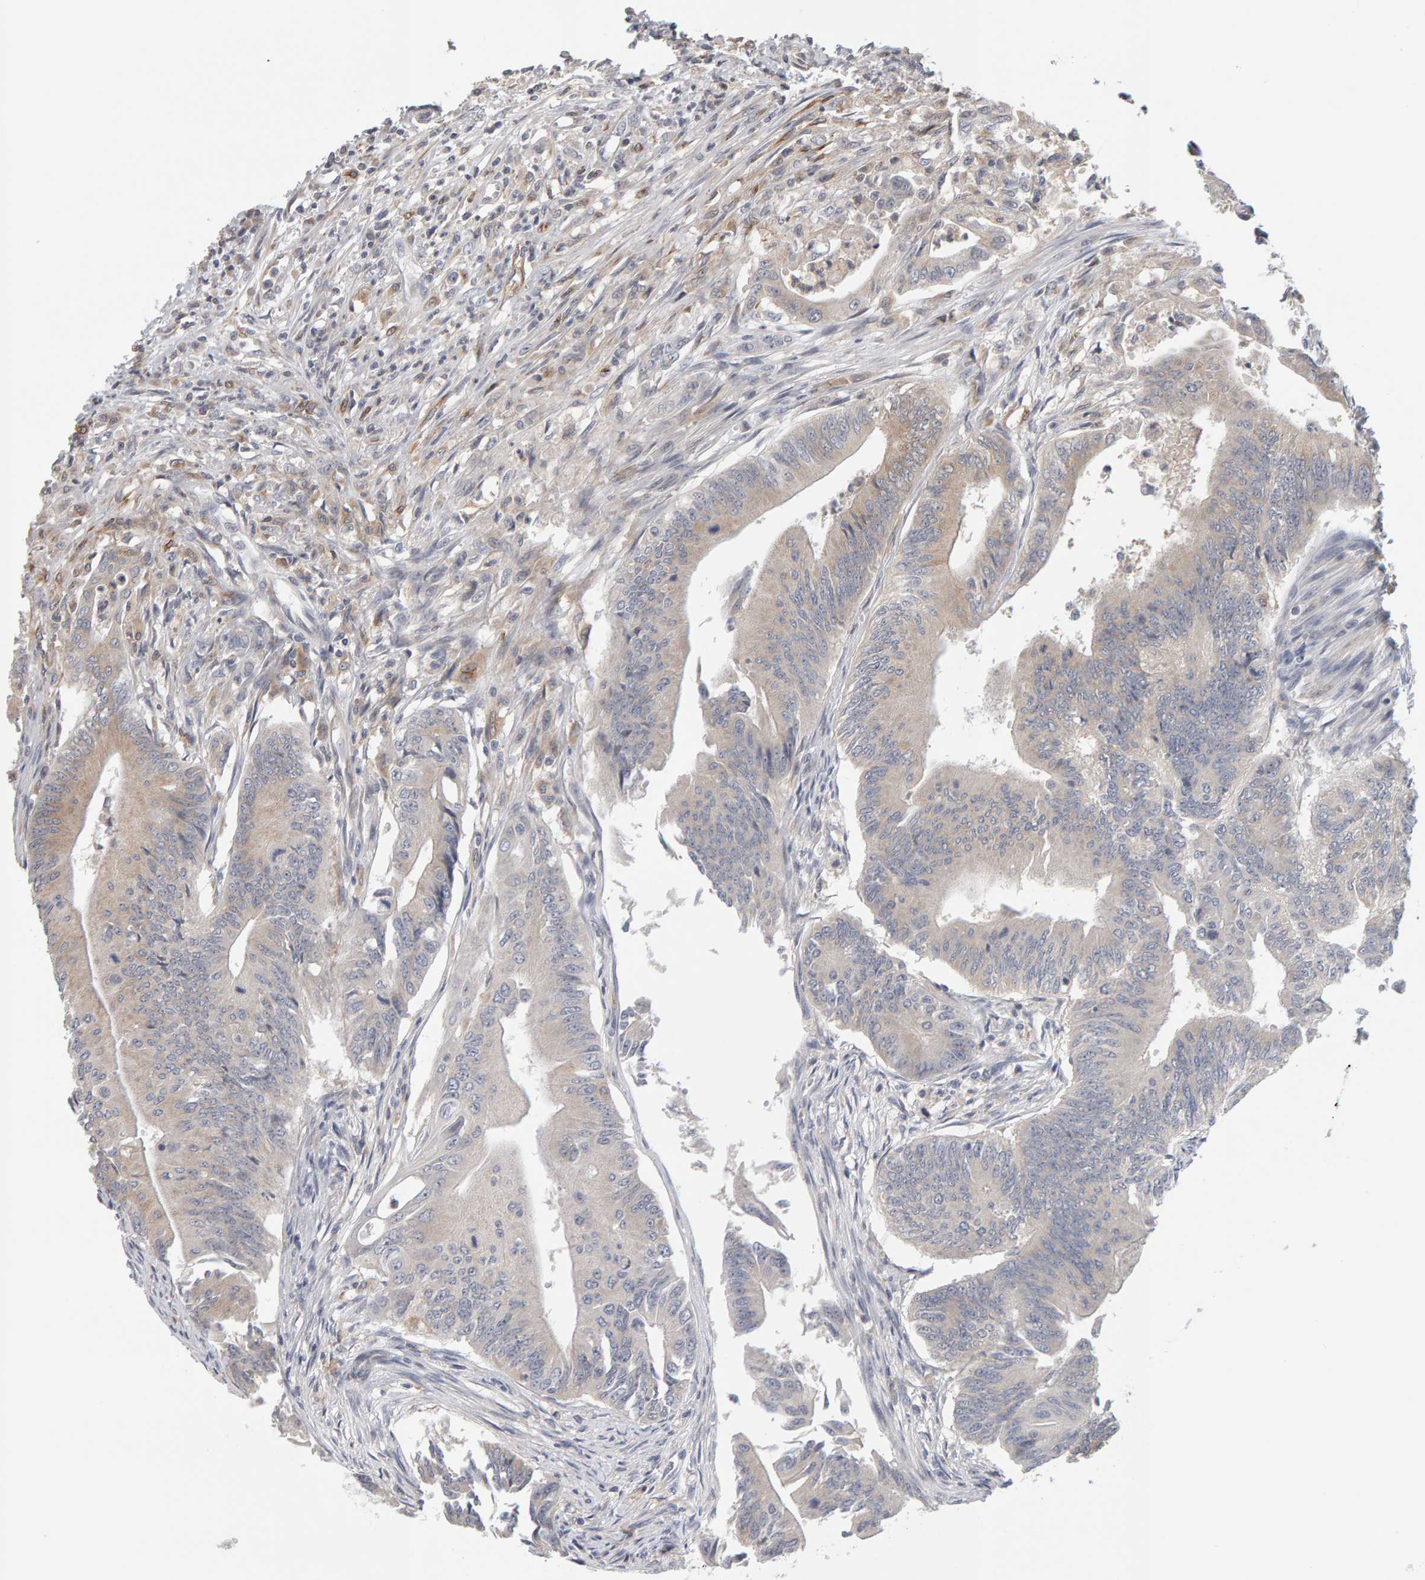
{"staining": {"intensity": "weak", "quantity": "25%-75%", "location": "cytoplasmic/membranous"}, "tissue": "colorectal cancer", "cell_type": "Tumor cells", "image_type": "cancer", "snomed": [{"axis": "morphology", "description": "Adenoma, NOS"}, {"axis": "morphology", "description": "Adenocarcinoma, NOS"}, {"axis": "topography", "description": "Colon"}], "caption": "Human colorectal cancer (adenoma) stained with a protein marker exhibits weak staining in tumor cells.", "gene": "MSRA", "patient": {"sex": "male", "age": 79}}